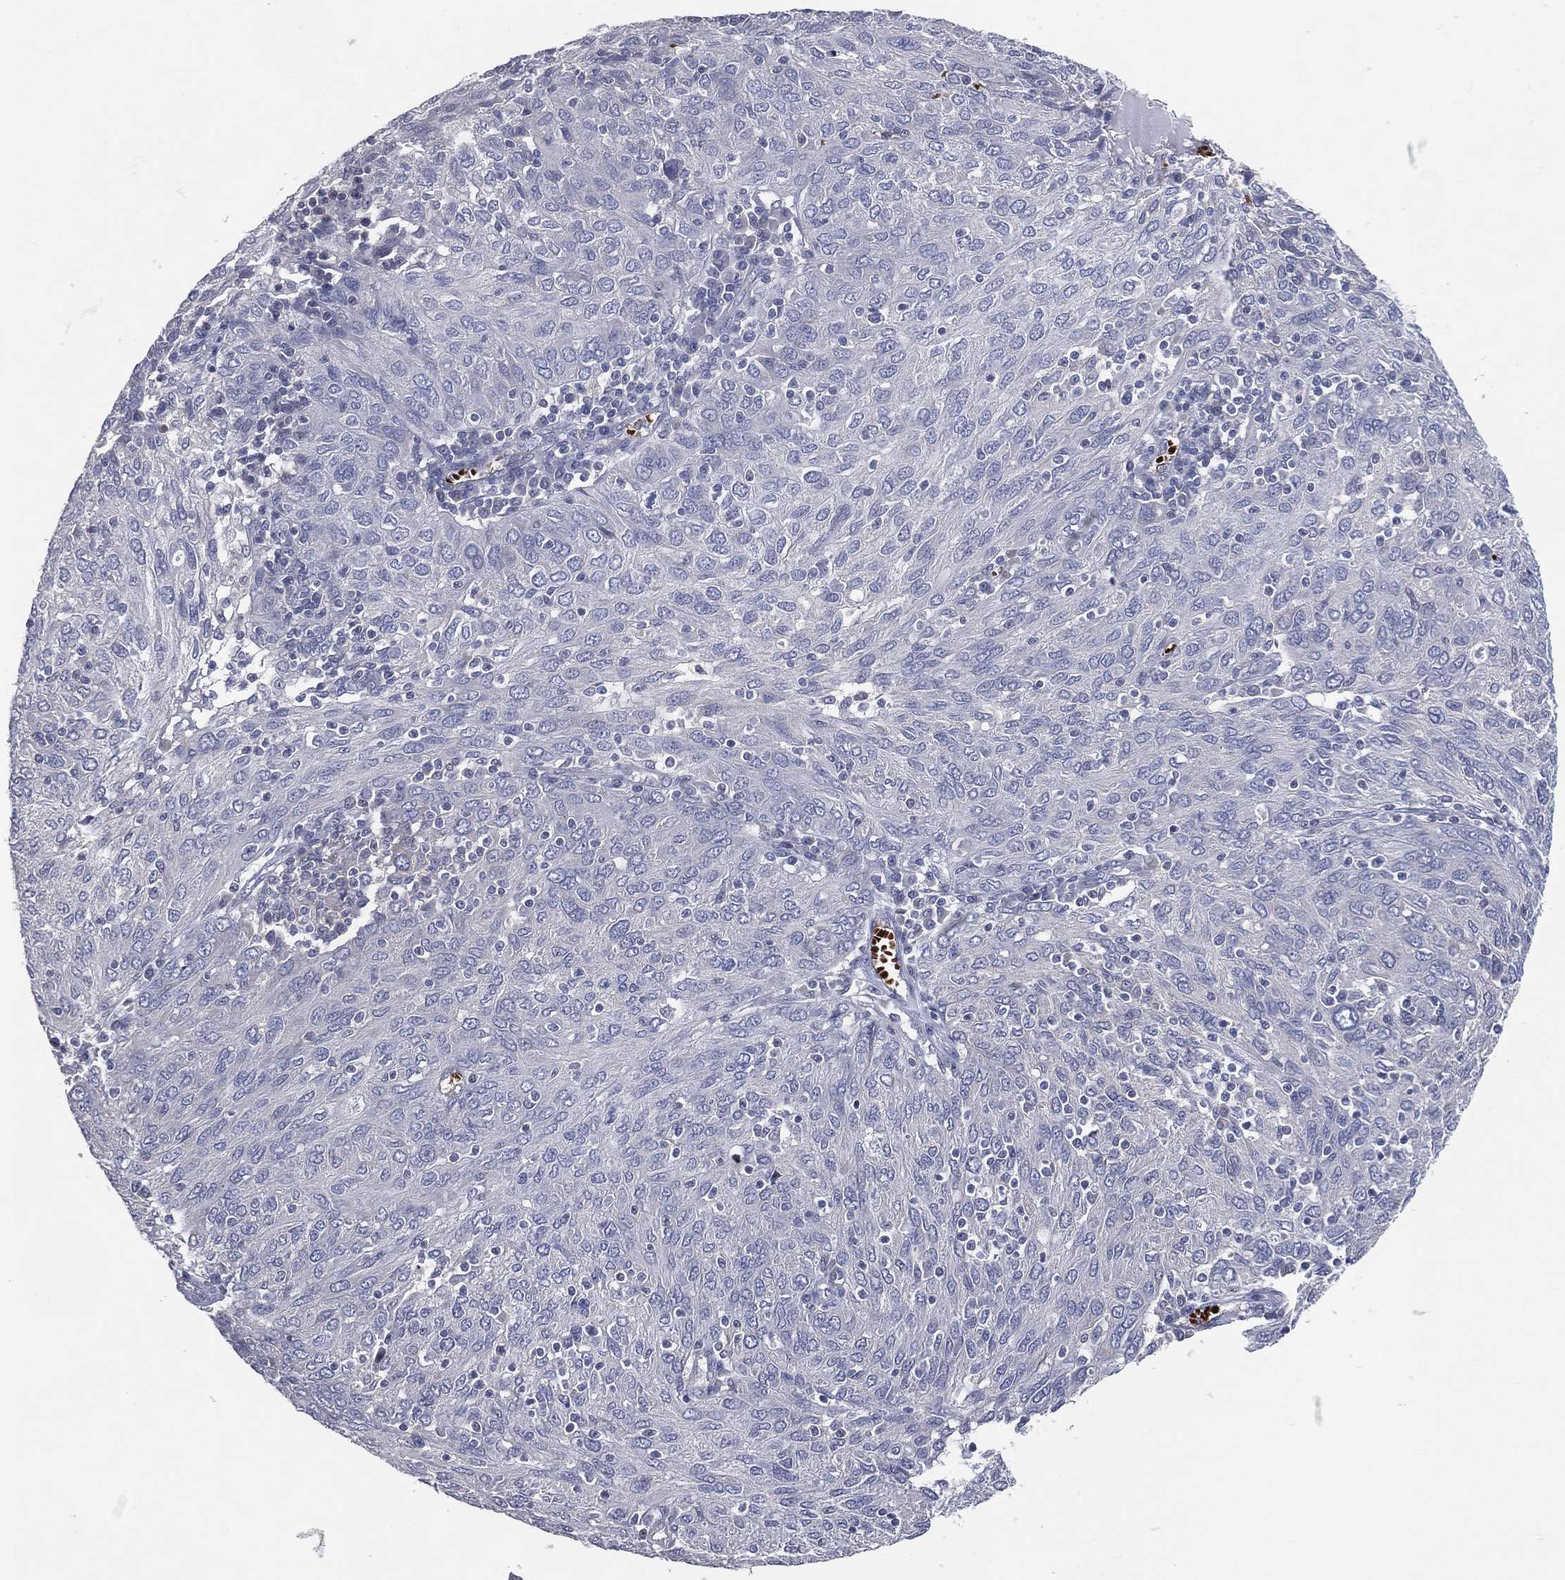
{"staining": {"intensity": "negative", "quantity": "none", "location": "none"}, "tissue": "ovarian cancer", "cell_type": "Tumor cells", "image_type": "cancer", "snomed": [{"axis": "morphology", "description": "Carcinoma, endometroid"}, {"axis": "topography", "description": "Ovary"}], "caption": "Tumor cells are negative for brown protein staining in ovarian cancer (endometroid carcinoma).", "gene": "DNAH7", "patient": {"sex": "female", "age": 50}}